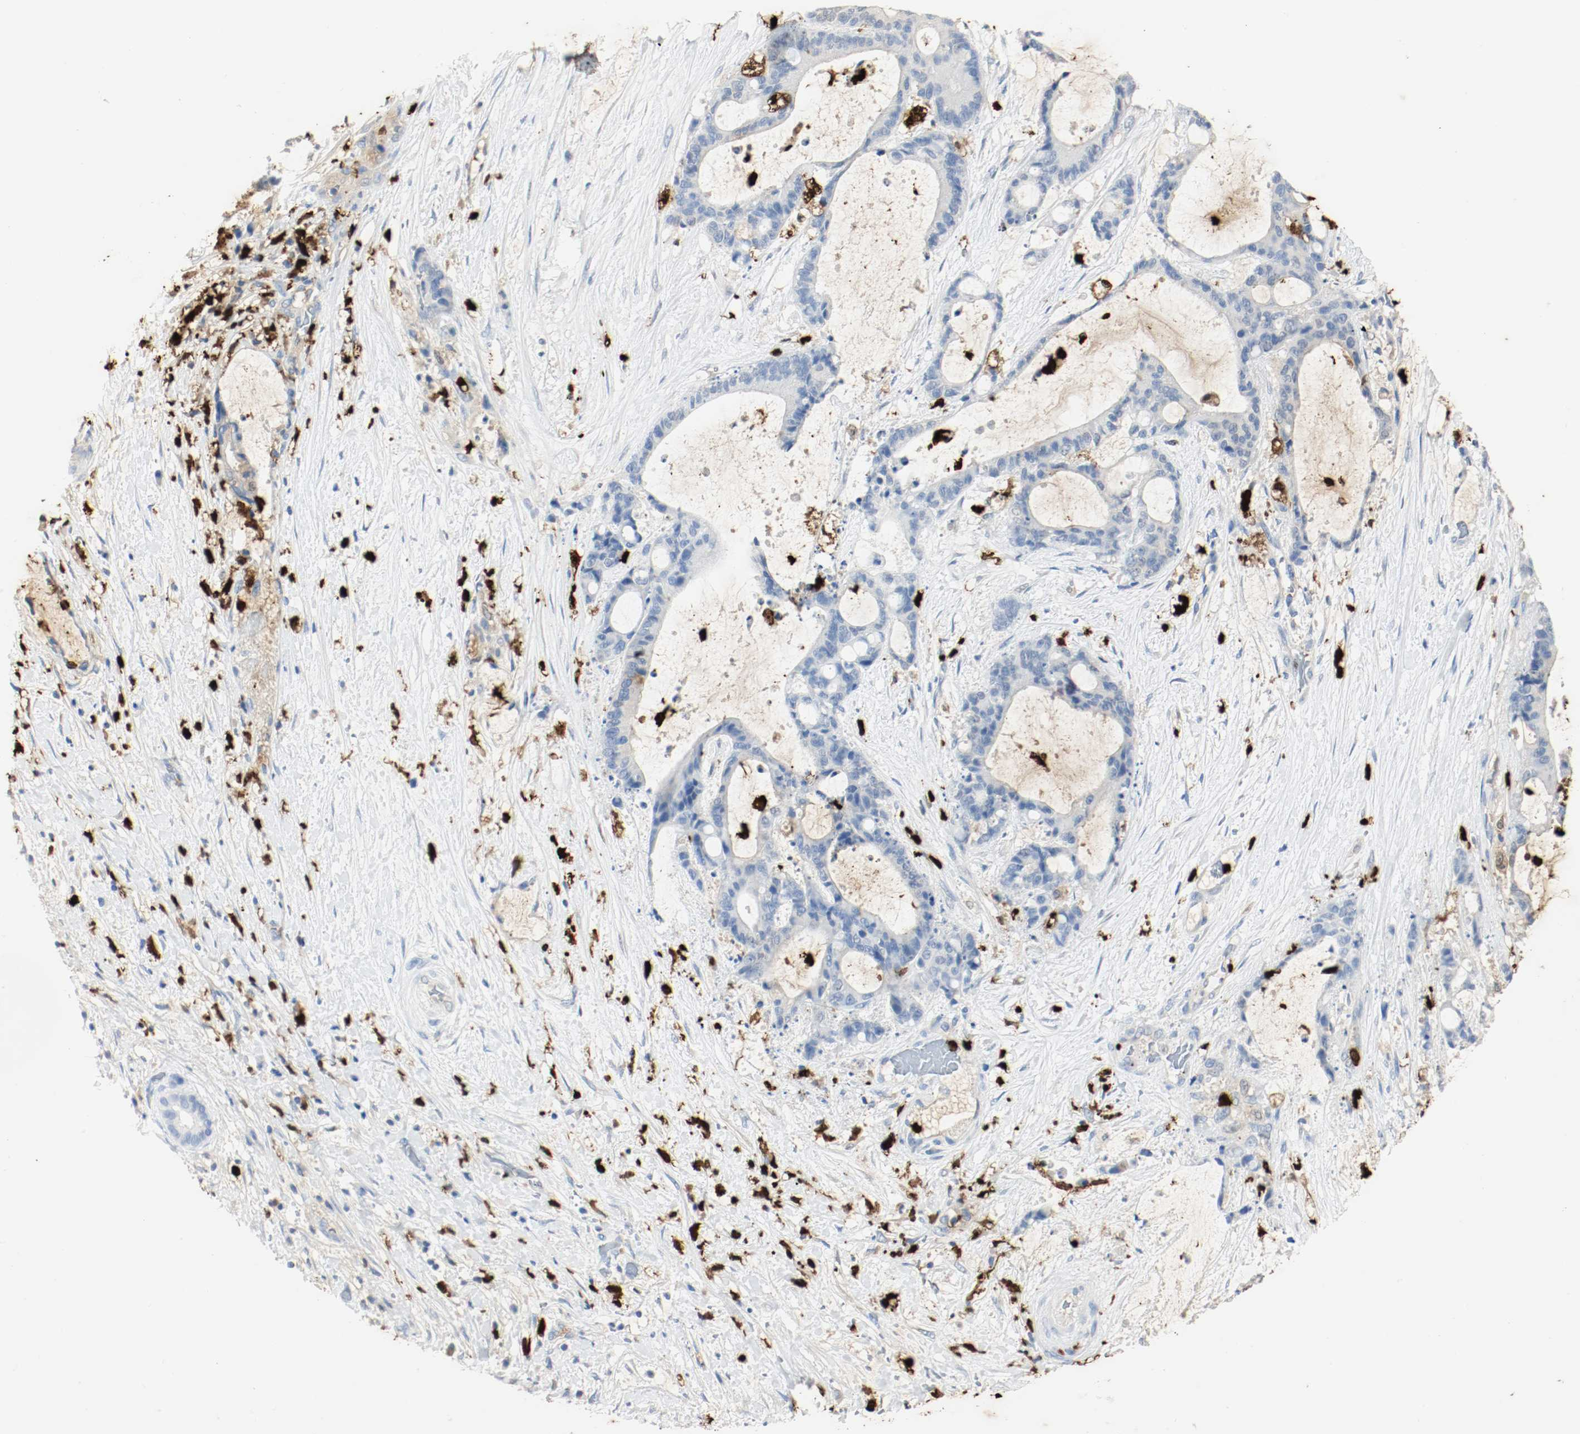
{"staining": {"intensity": "negative", "quantity": "none", "location": "none"}, "tissue": "liver cancer", "cell_type": "Tumor cells", "image_type": "cancer", "snomed": [{"axis": "morphology", "description": "Cholangiocarcinoma"}, {"axis": "topography", "description": "Liver"}], "caption": "Tumor cells are negative for brown protein staining in liver cancer (cholangiocarcinoma). The staining is performed using DAB (3,3'-diaminobenzidine) brown chromogen with nuclei counter-stained in using hematoxylin.", "gene": "S100A9", "patient": {"sex": "female", "age": 73}}